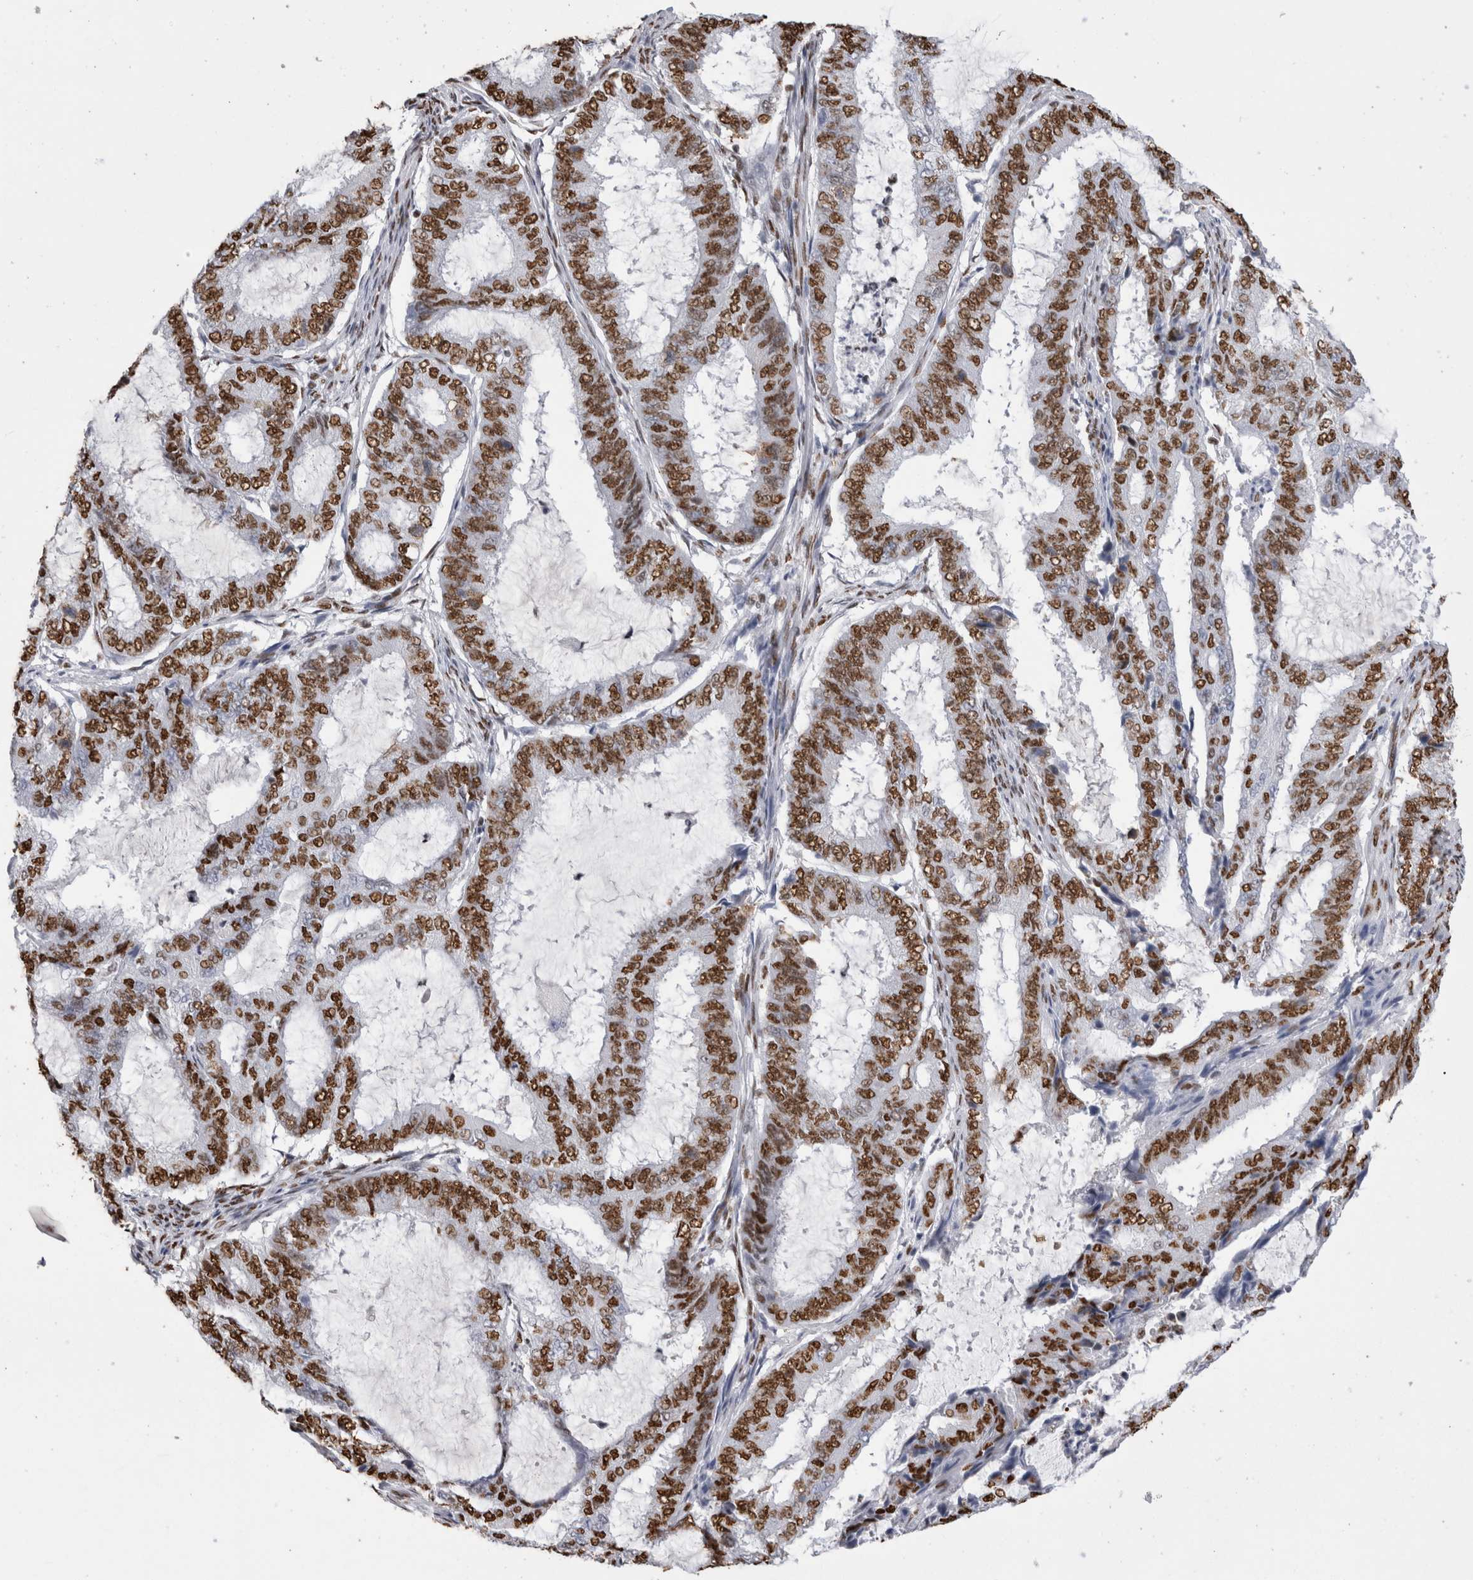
{"staining": {"intensity": "strong", "quantity": ">75%", "location": "nuclear"}, "tissue": "endometrial cancer", "cell_type": "Tumor cells", "image_type": "cancer", "snomed": [{"axis": "morphology", "description": "Adenocarcinoma, NOS"}, {"axis": "topography", "description": "Endometrium"}], "caption": "Adenocarcinoma (endometrial) stained for a protein demonstrates strong nuclear positivity in tumor cells.", "gene": "ALPK3", "patient": {"sex": "female", "age": 51}}